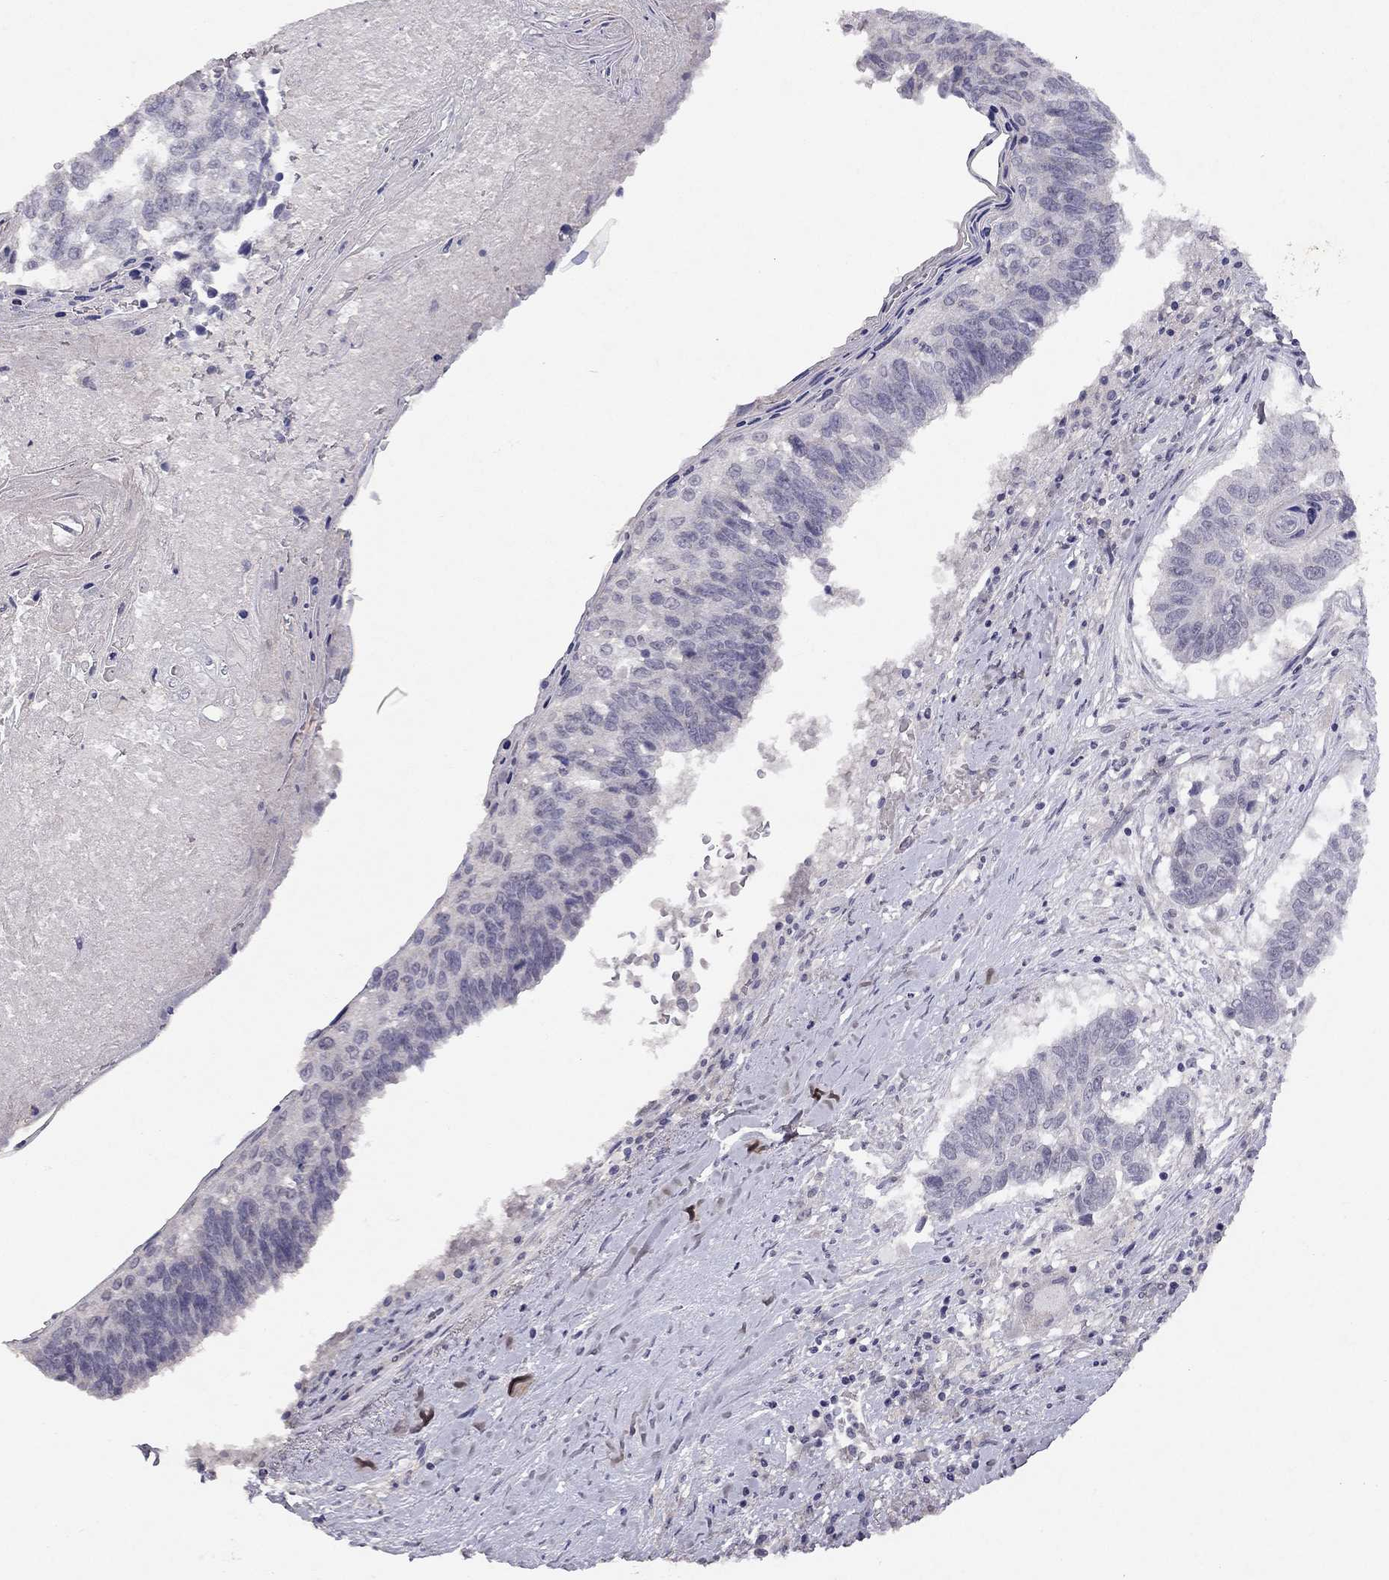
{"staining": {"intensity": "negative", "quantity": "none", "location": "none"}, "tissue": "lung cancer", "cell_type": "Tumor cells", "image_type": "cancer", "snomed": [{"axis": "morphology", "description": "Squamous cell carcinoma, NOS"}, {"axis": "topography", "description": "Lung"}], "caption": "Protein analysis of lung squamous cell carcinoma exhibits no significant staining in tumor cells. (Immunohistochemistry, brightfield microscopy, high magnification).", "gene": "ESR2", "patient": {"sex": "male", "age": 73}}